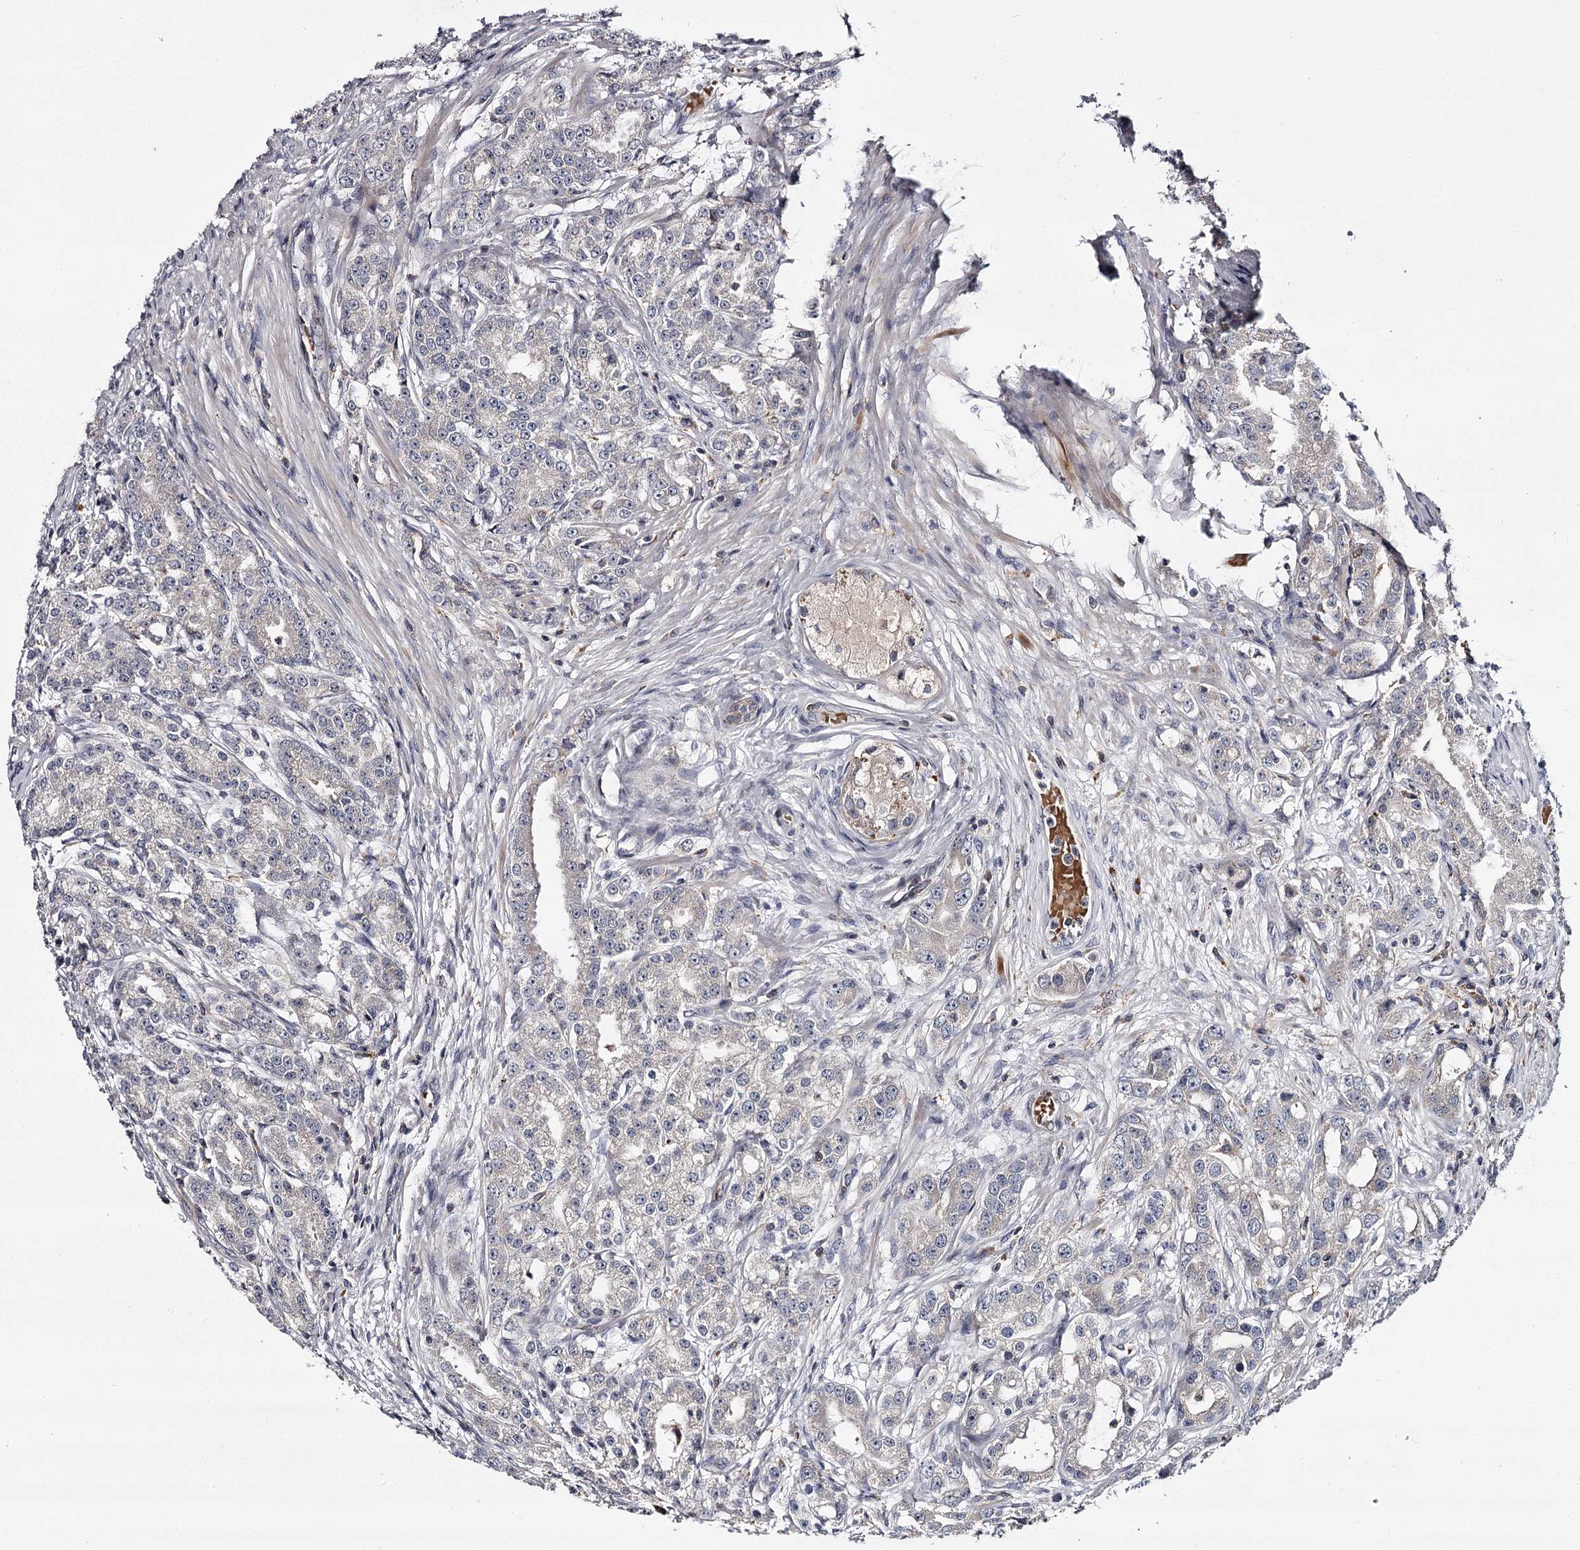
{"staining": {"intensity": "weak", "quantity": "<25%", "location": "cytoplasmic/membranous"}, "tissue": "prostate cancer", "cell_type": "Tumor cells", "image_type": "cancer", "snomed": [{"axis": "morphology", "description": "Adenocarcinoma, High grade"}, {"axis": "topography", "description": "Prostate"}], "caption": "Immunohistochemistry (IHC) image of high-grade adenocarcinoma (prostate) stained for a protein (brown), which reveals no expression in tumor cells.", "gene": "RASSF6", "patient": {"sex": "male", "age": 69}}